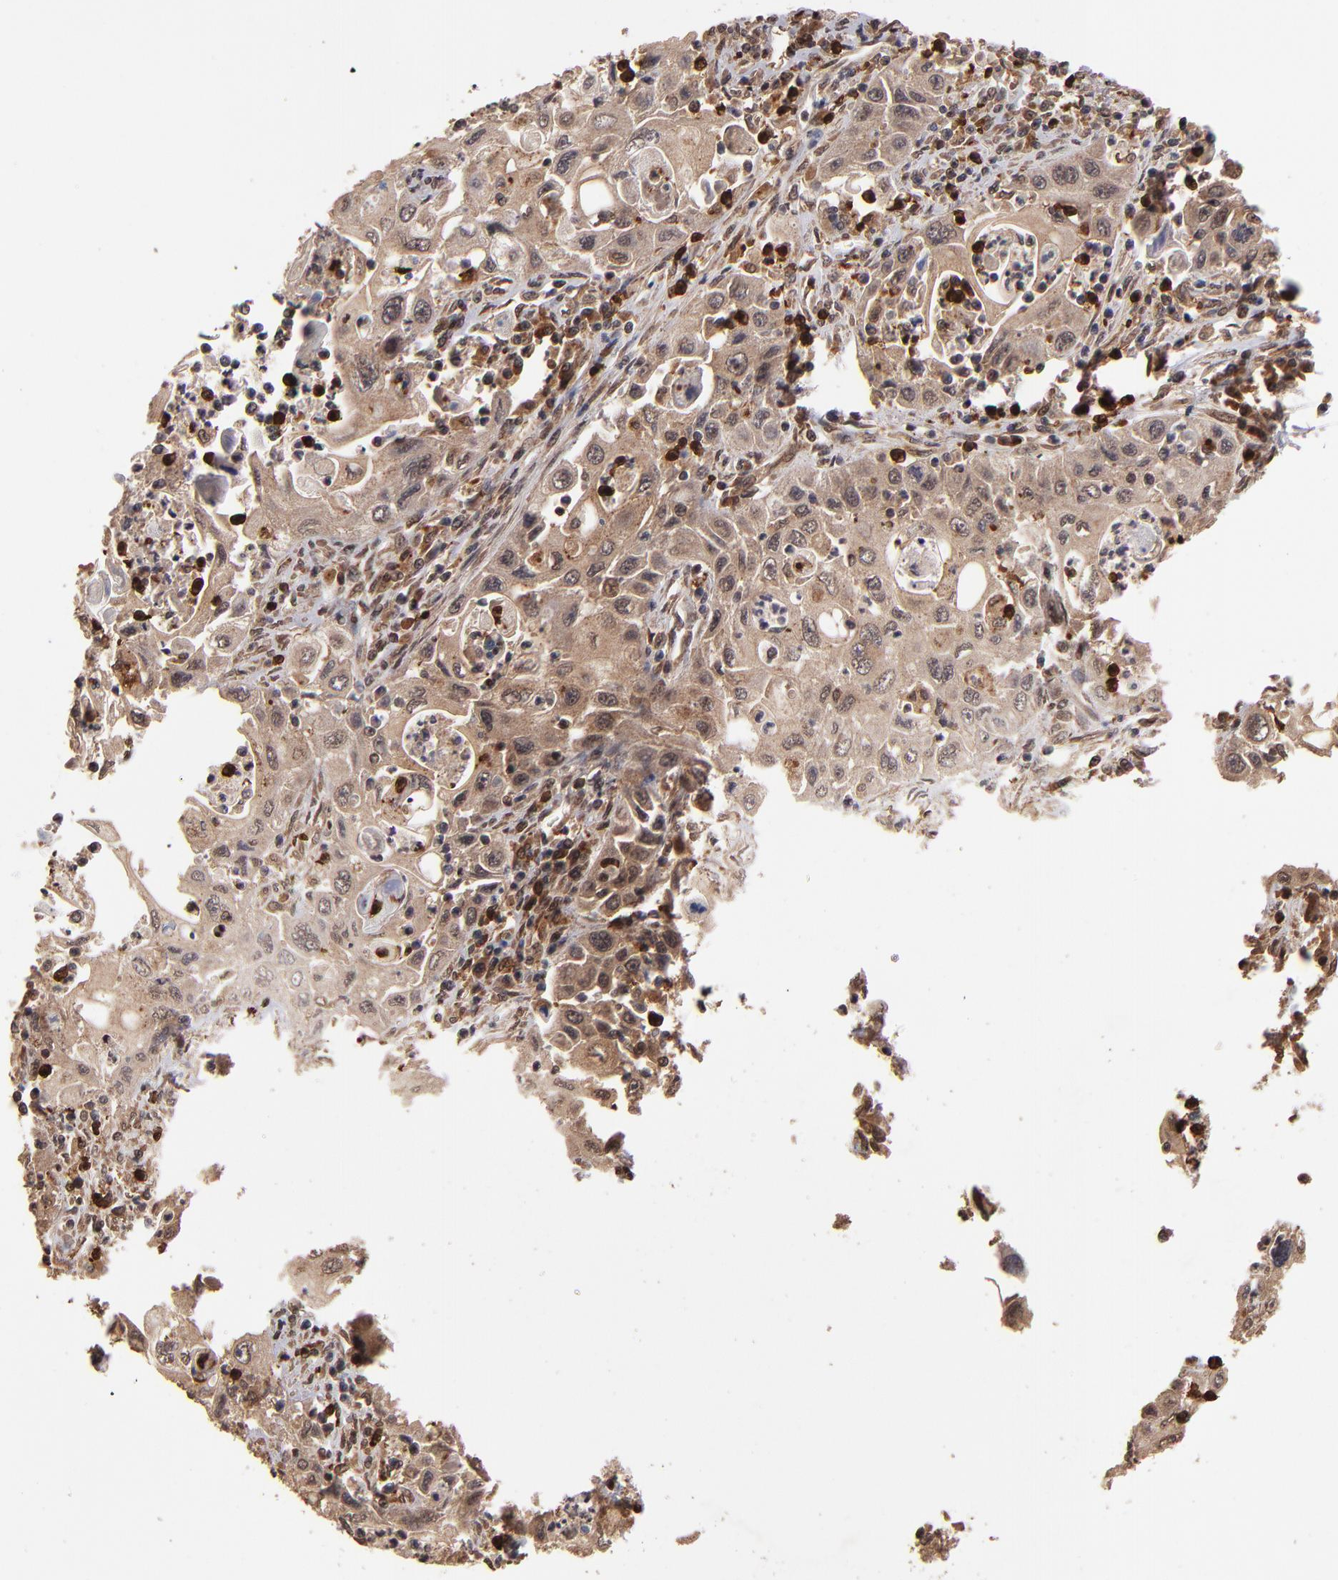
{"staining": {"intensity": "strong", "quantity": ">75%", "location": "cytoplasmic/membranous"}, "tissue": "pancreatic cancer", "cell_type": "Tumor cells", "image_type": "cancer", "snomed": [{"axis": "morphology", "description": "Adenocarcinoma, NOS"}, {"axis": "topography", "description": "Pancreas"}], "caption": "The immunohistochemical stain highlights strong cytoplasmic/membranous staining in tumor cells of pancreatic adenocarcinoma tissue.", "gene": "NFE2L2", "patient": {"sex": "male", "age": 70}}